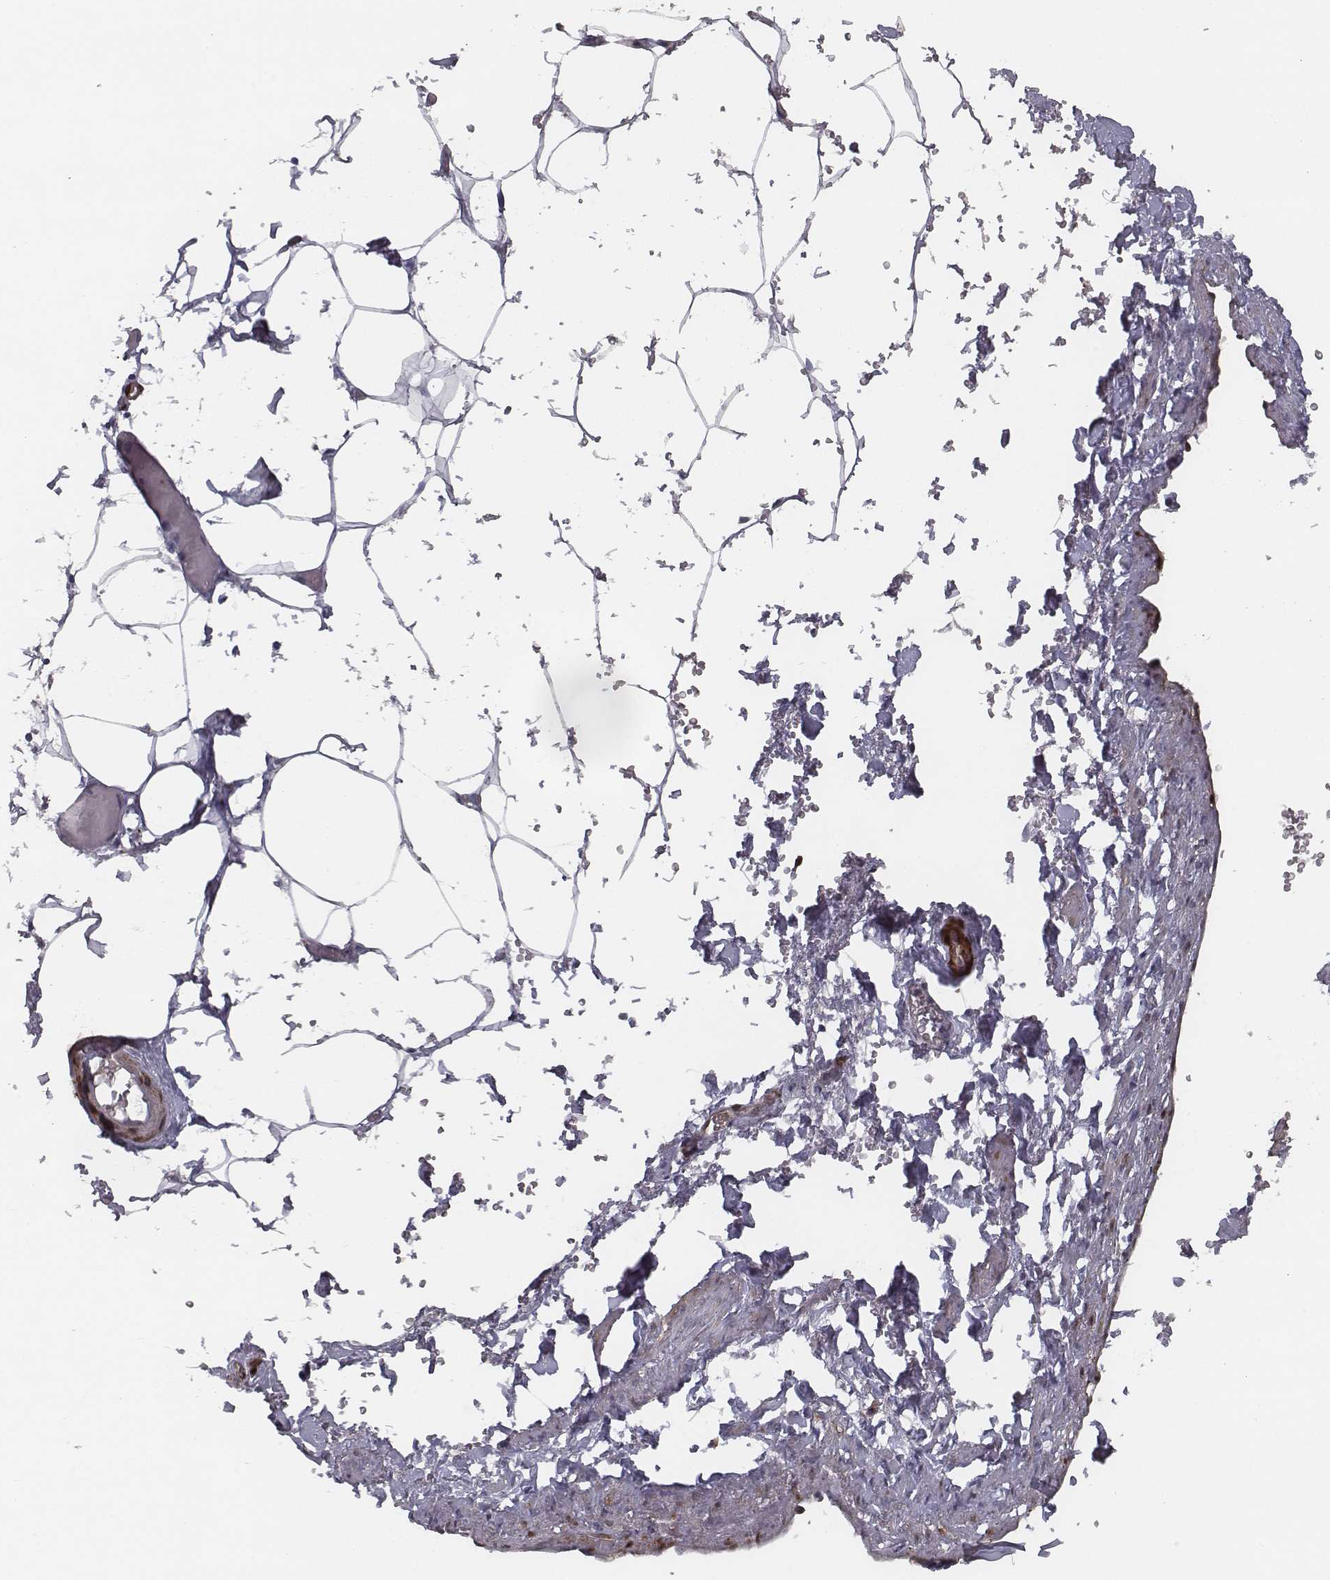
{"staining": {"intensity": "negative", "quantity": "none", "location": "none"}, "tissue": "adipose tissue", "cell_type": "Adipocytes", "image_type": "normal", "snomed": [{"axis": "morphology", "description": "Normal tissue, NOS"}, {"axis": "topography", "description": "Prostate"}, {"axis": "topography", "description": "Peripheral nerve tissue"}], "caption": "High magnification brightfield microscopy of unremarkable adipose tissue stained with DAB (brown) and counterstained with hematoxylin (blue): adipocytes show no significant expression. (Brightfield microscopy of DAB (3,3'-diaminobenzidine) IHC at high magnification).", "gene": "ISYNA1", "patient": {"sex": "male", "age": 55}}